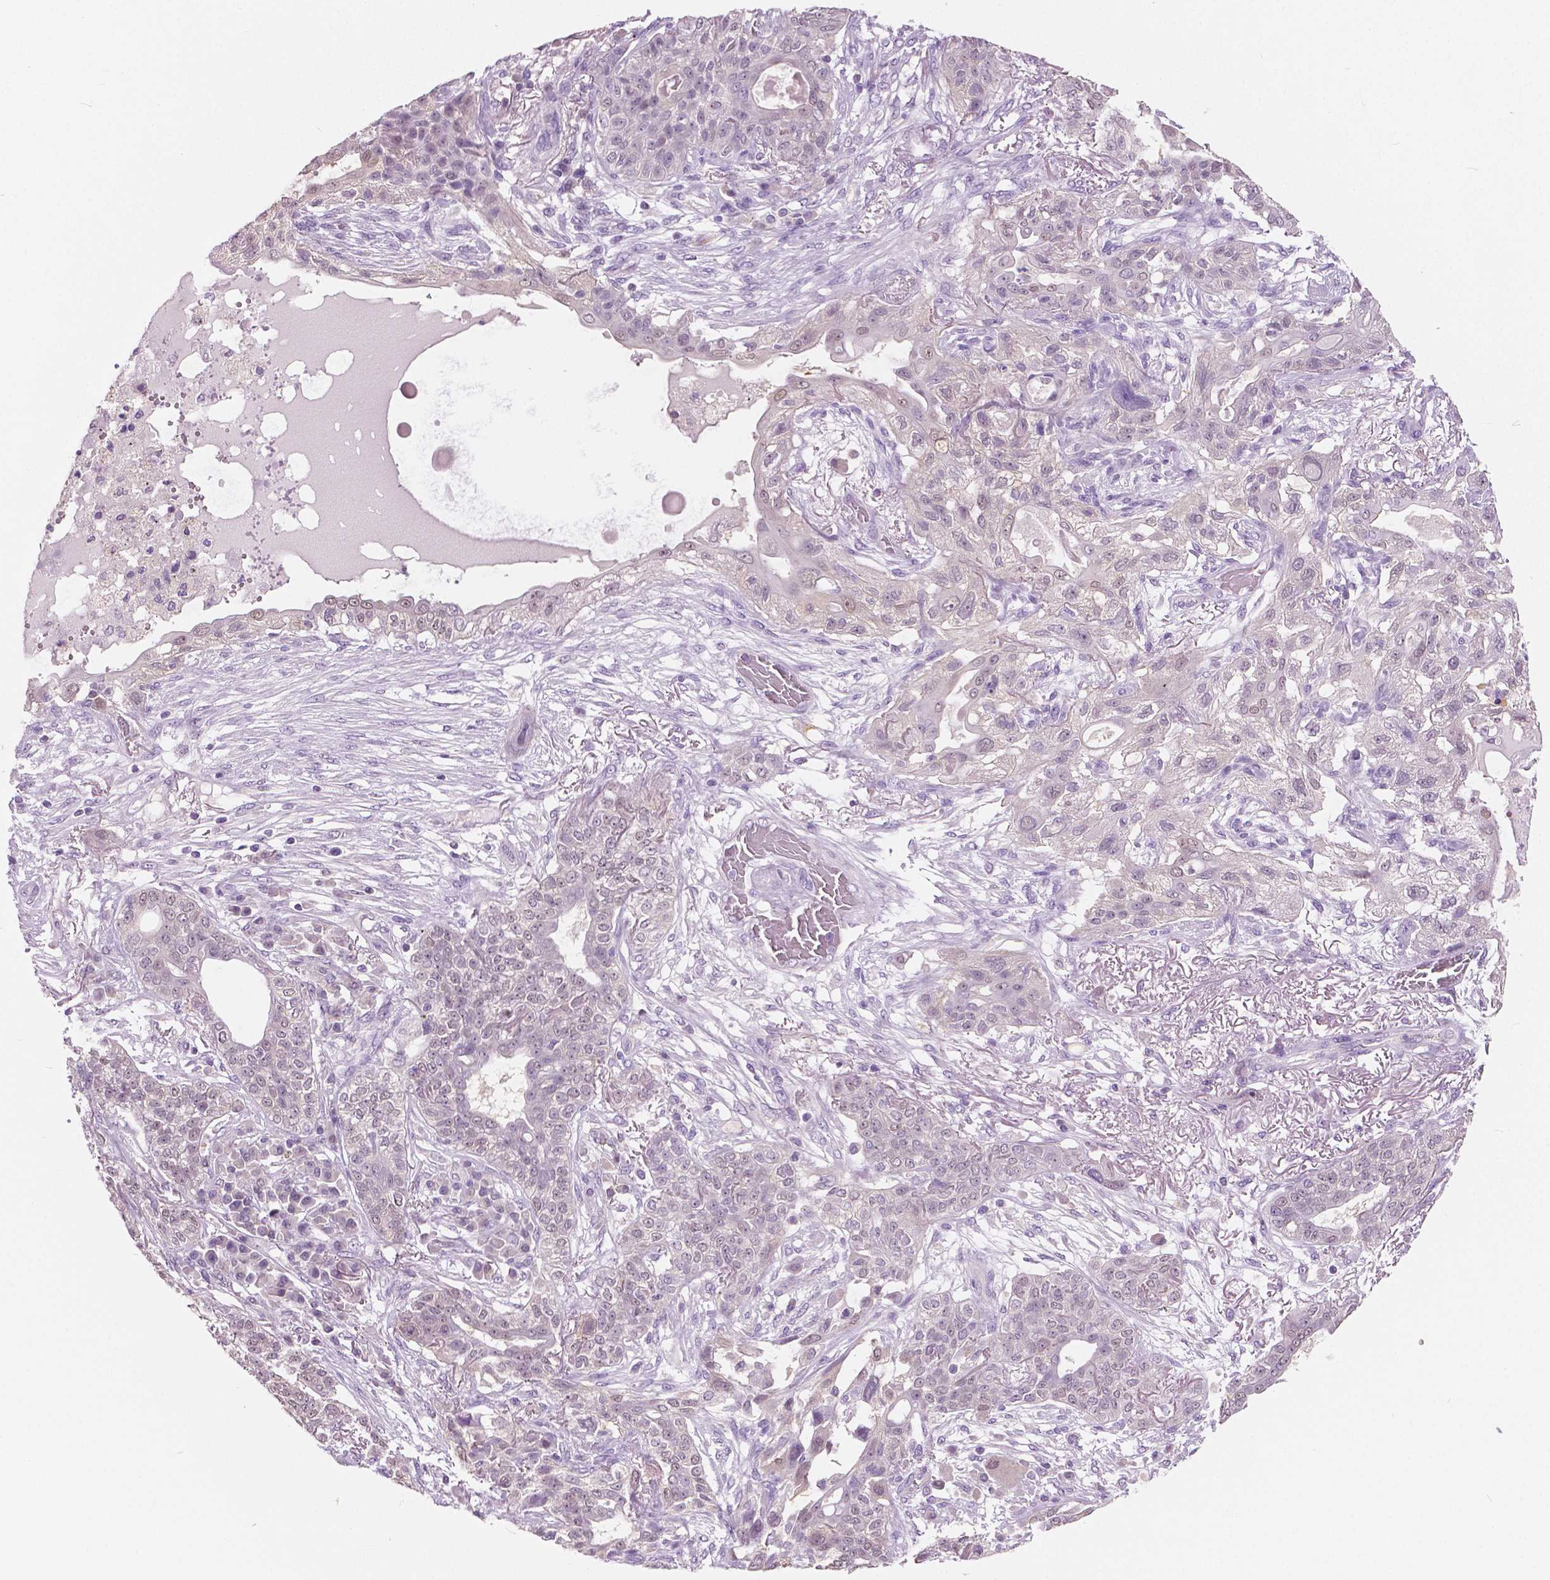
{"staining": {"intensity": "weak", "quantity": "25%-75%", "location": "nuclear"}, "tissue": "lung cancer", "cell_type": "Tumor cells", "image_type": "cancer", "snomed": [{"axis": "morphology", "description": "Squamous cell carcinoma, NOS"}, {"axis": "topography", "description": "Lung"}], "caption": "Immunohistochemistry histopathology image of squamous cell carcinoma (lung) stained for a protein (brown), which shows low levels of weak nuclear expression in approximately 25%-75% of tumor cells.", "gene": "TKFC", "patient": {"sex": "female", "age": 70}}